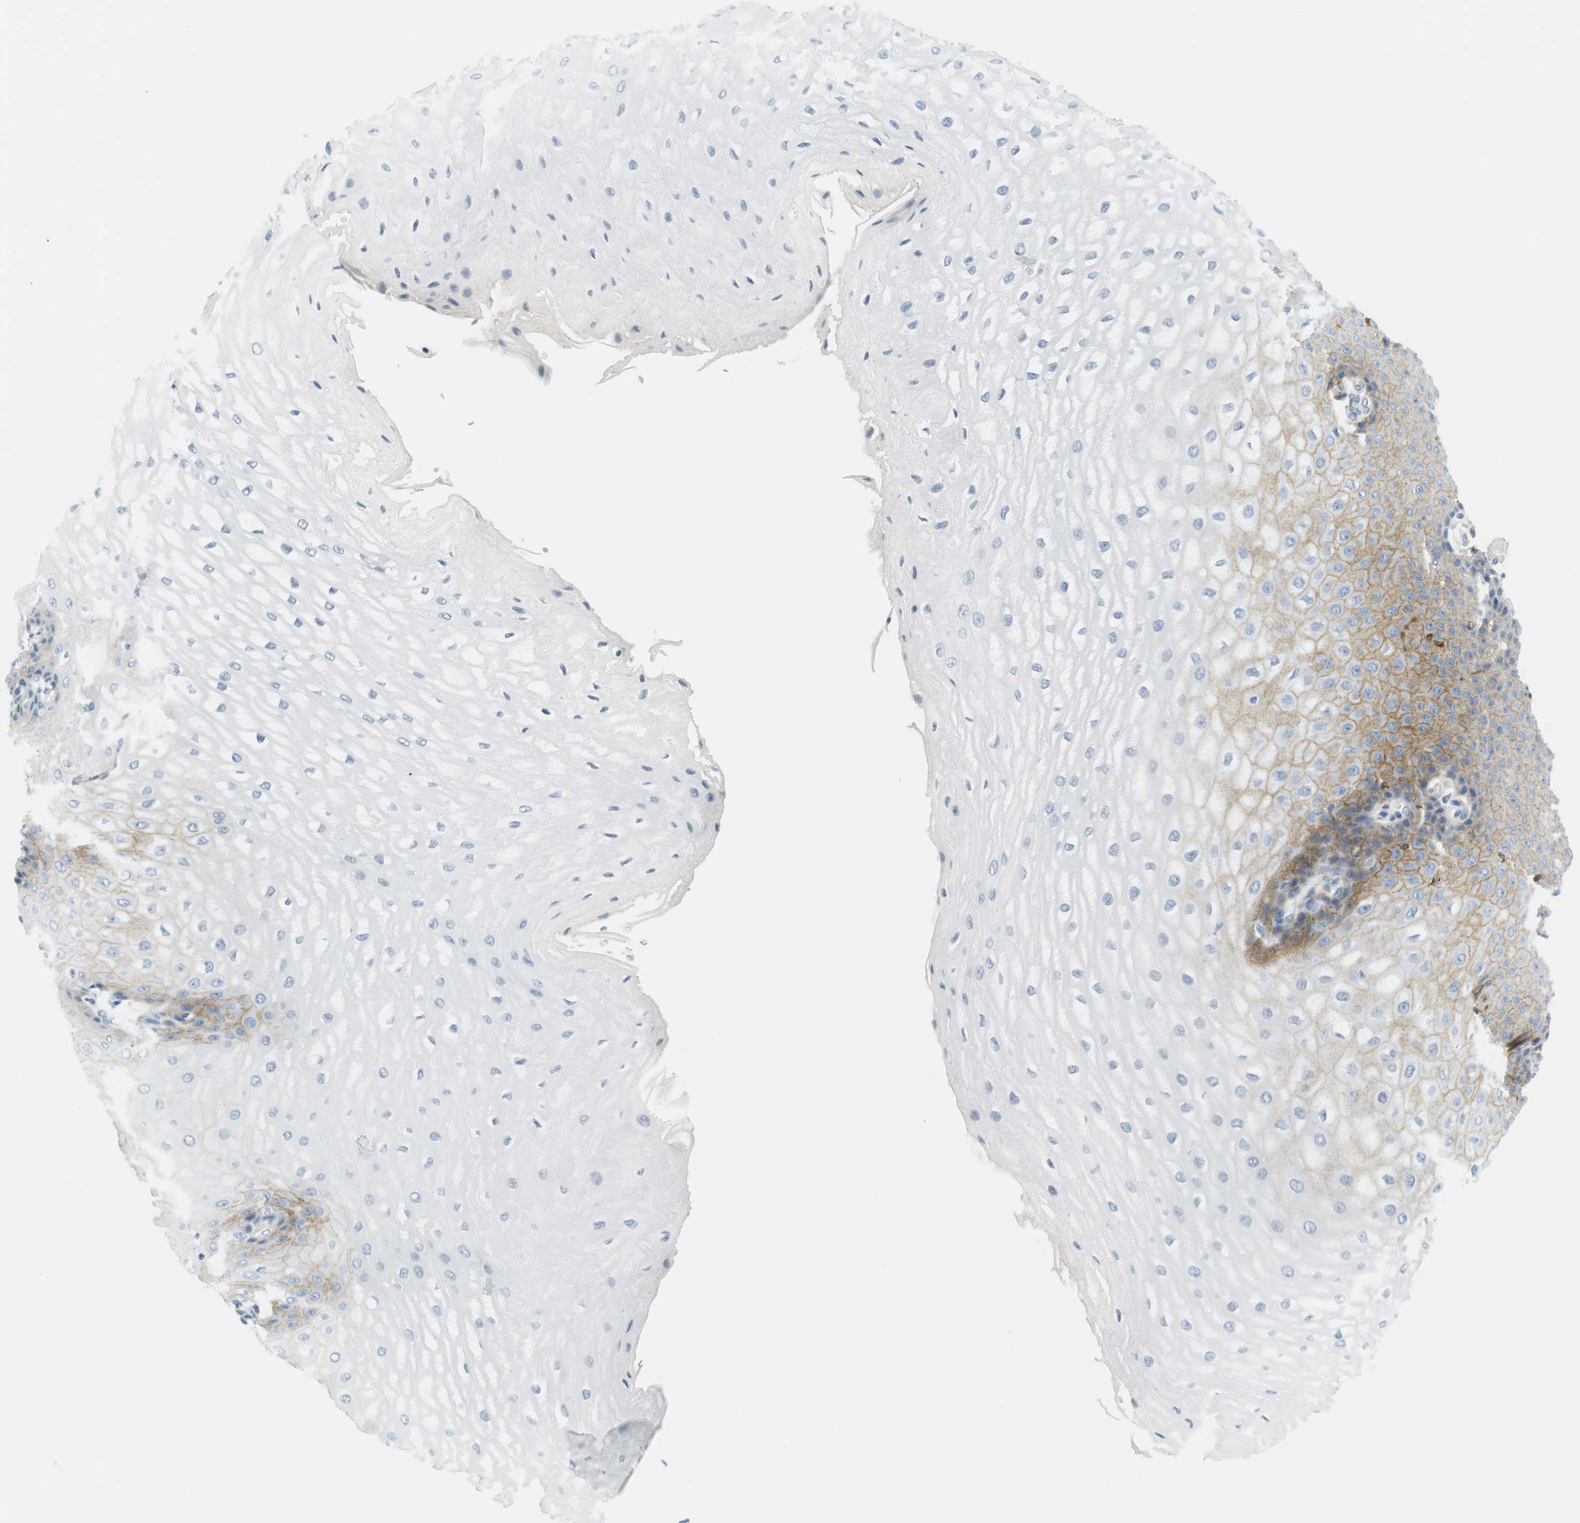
{"staining": {"intensity": "moderate", "quantity": "25%-75%", "location": "cytoplasmic/membranous"}, "tissue": "esophagus", "cell_type": "Squamous epithelial cells", "image_type": "normal", "snomed": [{"axis": "morphology", "description": "Normal tissue, NOS"}, {"axis": "topography", "description": "Esophagus"}], "caption": "The histopathology image exhibits immunohistochemical staining of normal esophagus. There is moderate cytoplasmic/membranous positivity is identified in approximately 25%-75% of squamous epithelial cells.", "gene": "APOB", "patient": {"sex": "male", "age": 54}}